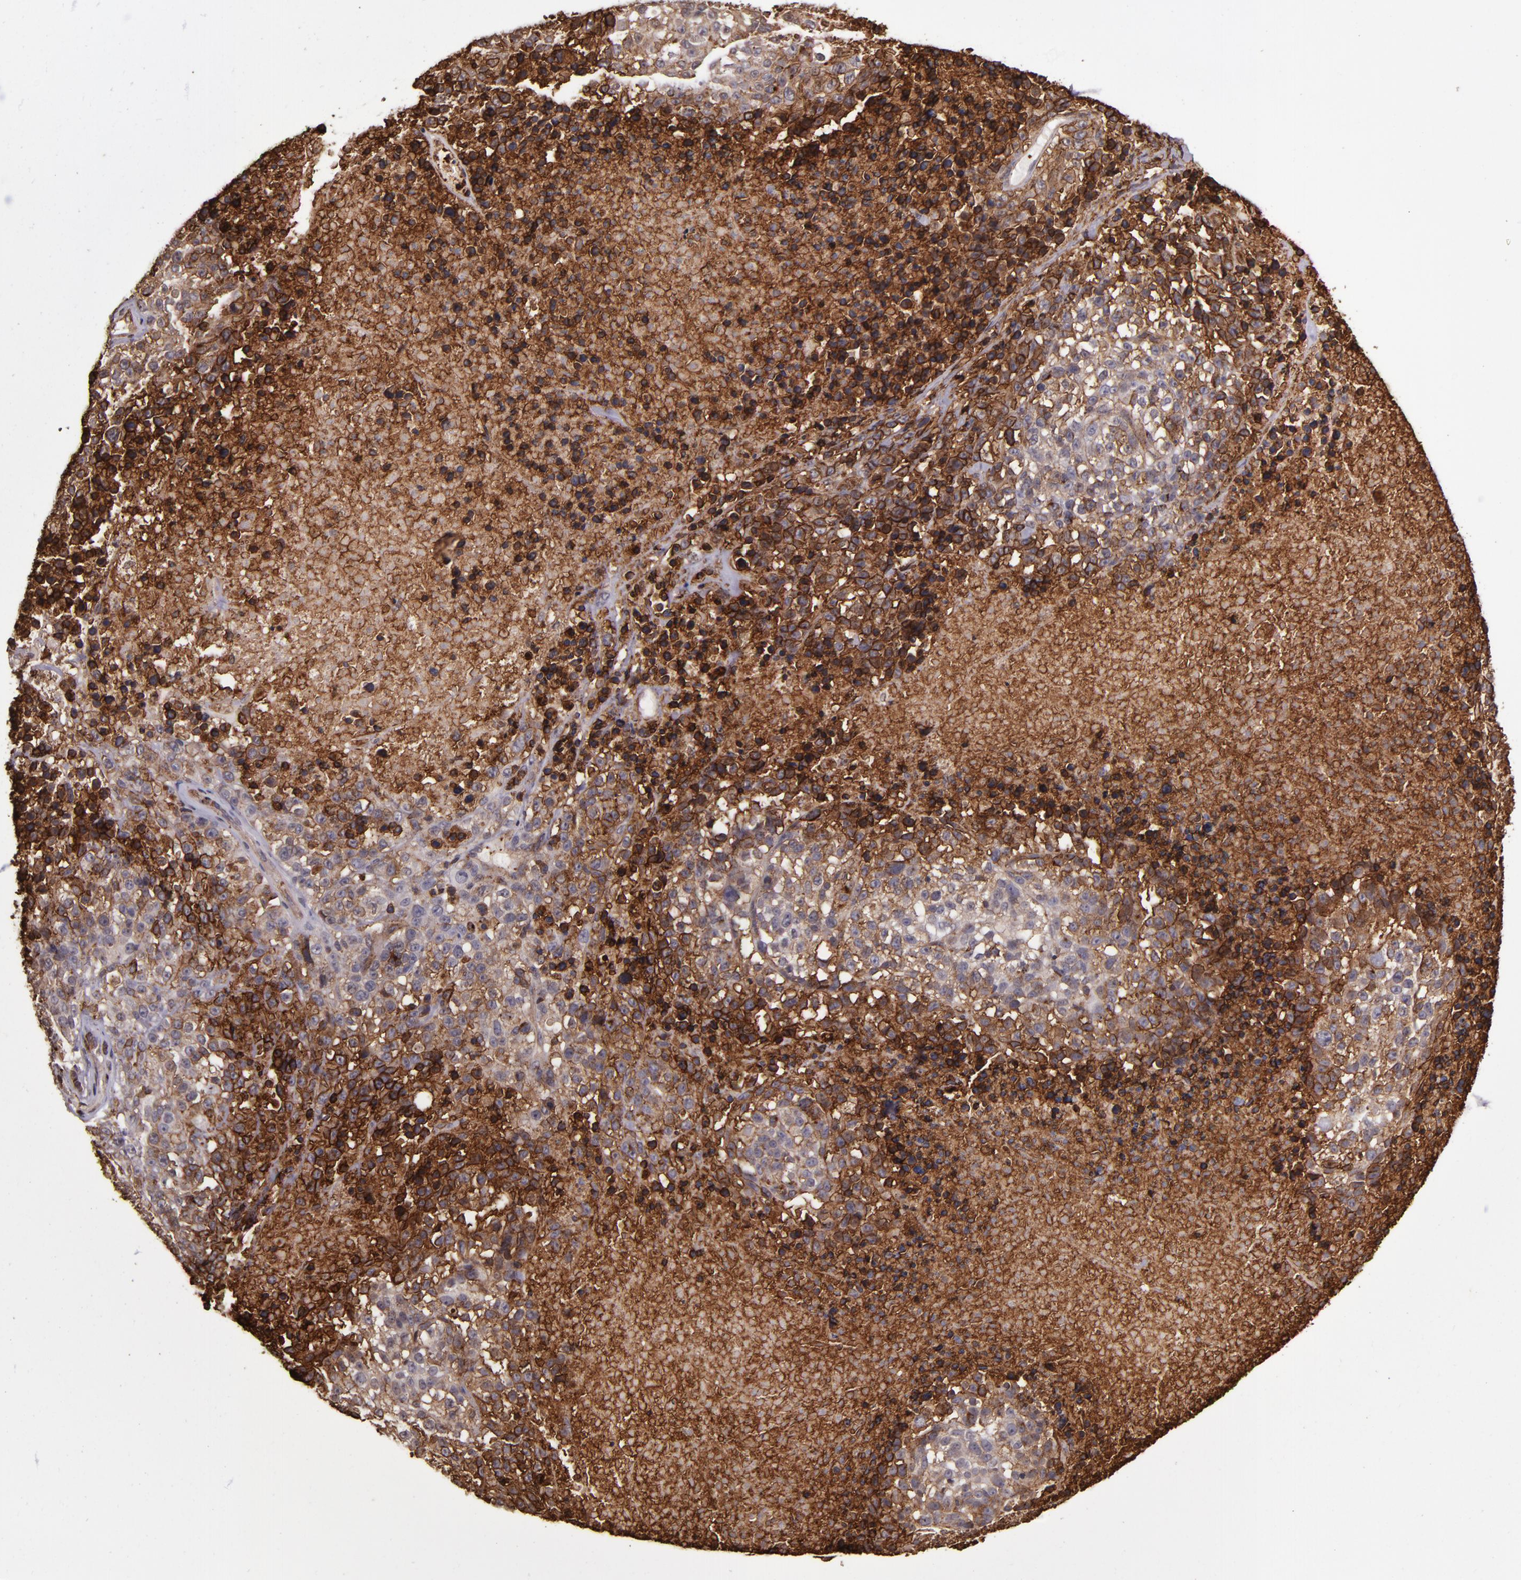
{"staining": {"intensity": "strong", "quantity": ">75%", "location": "cytoplasmic/membranous"}, "tissue": "melanoma", "cell_type": "Tumor cells", "image_type": "cancer", "snomed": [{"axis": "morphology", "description": "Malignant melanoma, Metastatic site"}, {"axis": "topography", "description": "Cerebral cortex"}], "caption": "About >75% of tumor cells in human melanoma show strong cytoplasmic/membranous protein staining as visualized by brown immunohistochemical staining.", "gene": "SLC2A3", "patient": {"sex": "female", "age": 52}}